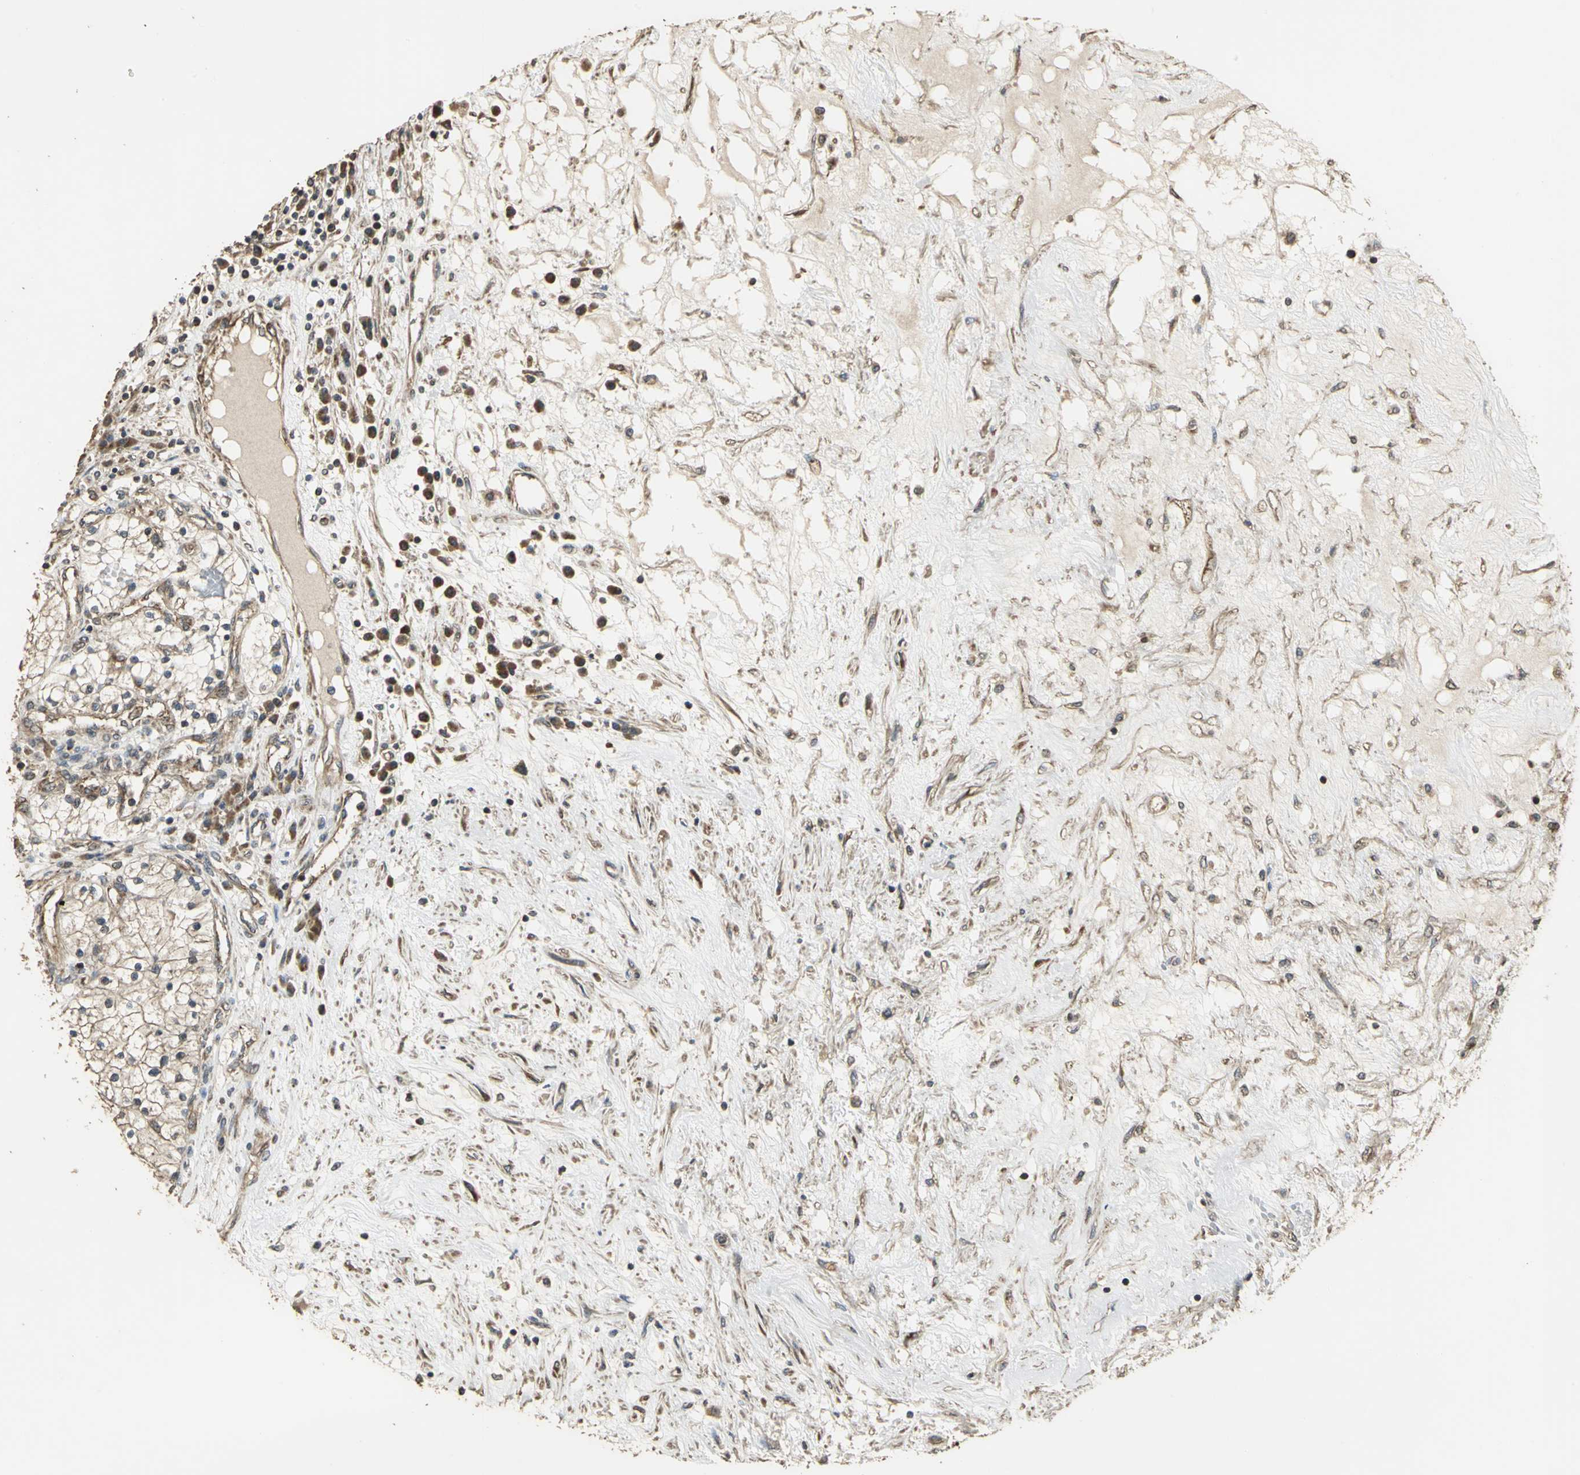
{"staining": {"intensity": "moderate", "quantity": ">75%", "location": "cytoplasmic/membranous"}, "tissue": "renal cancer", "cell_type": "Tumor cells", "image_type": "cancer", "snomed": [{"axis": "morphology", "description": "Adenocarcinoma, NOS"}, {"axis": "topography", "description": "Kidney"}], "caption": "This is a histology image of immunohistochemistry (IHC) staining of renal cancer, which shows moderate staining in the cytoplasmic/membranous of tumor cells.", "gene": "KANK1", "patient": {"sex": "male", "age": 68}}